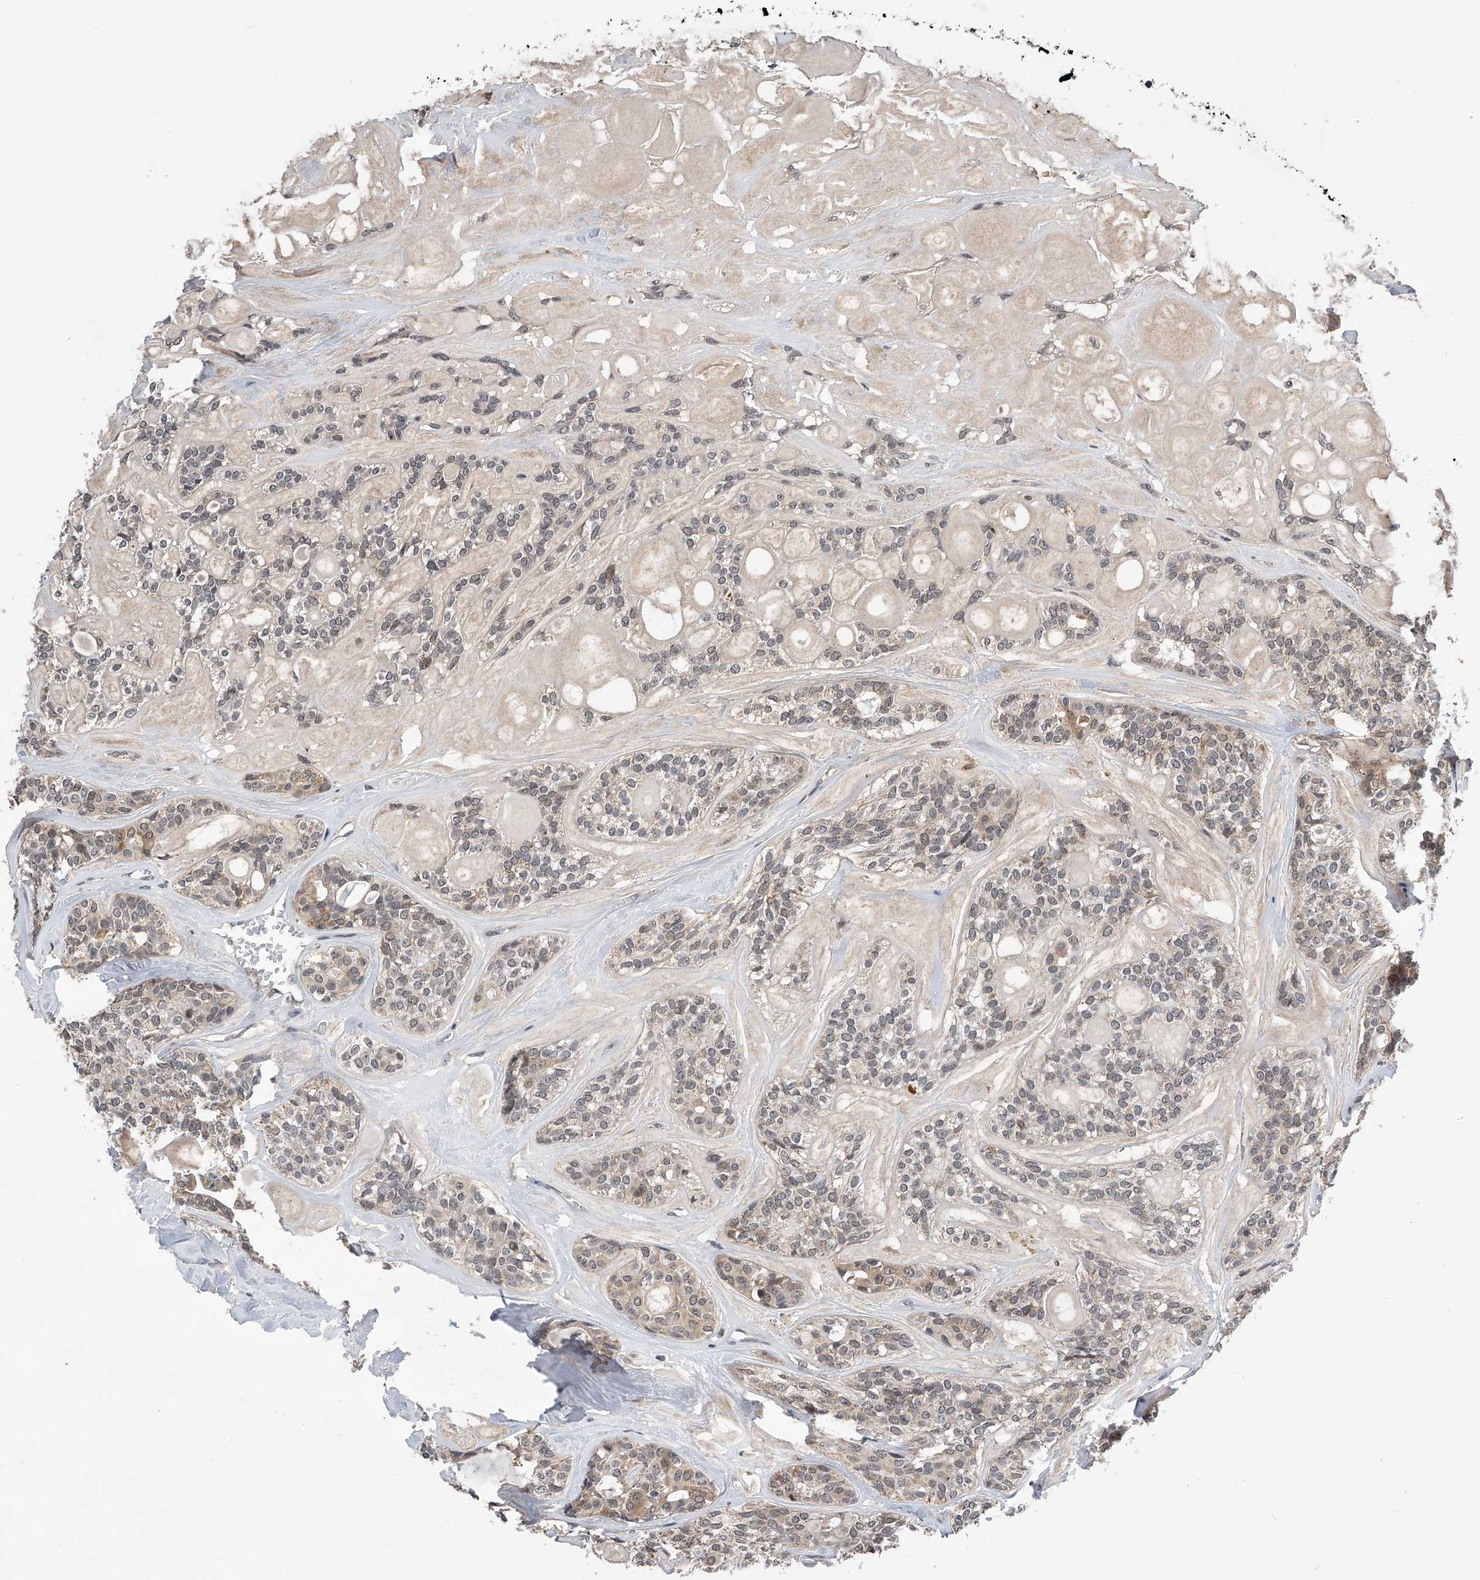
{"staining": {"intensity": "weak", "quantity": "<25%", "location": "cytoplasmic/membranous"}, "tissue": "head and neck cancer", "cell_type": "Tumor cells", "image_type": "cancer", "snomed": [{"axis": "morphology", "description": "Adenocarcinoma, NOS"}, {"axis": "topography", "description": "Head-Neck"}], "caption": "Histopathology image shows no significant protein staining in tumor cells of head and neck cancer.", "gene": "SPOCK1", "patient": {"sex": "male", "age": 66}}